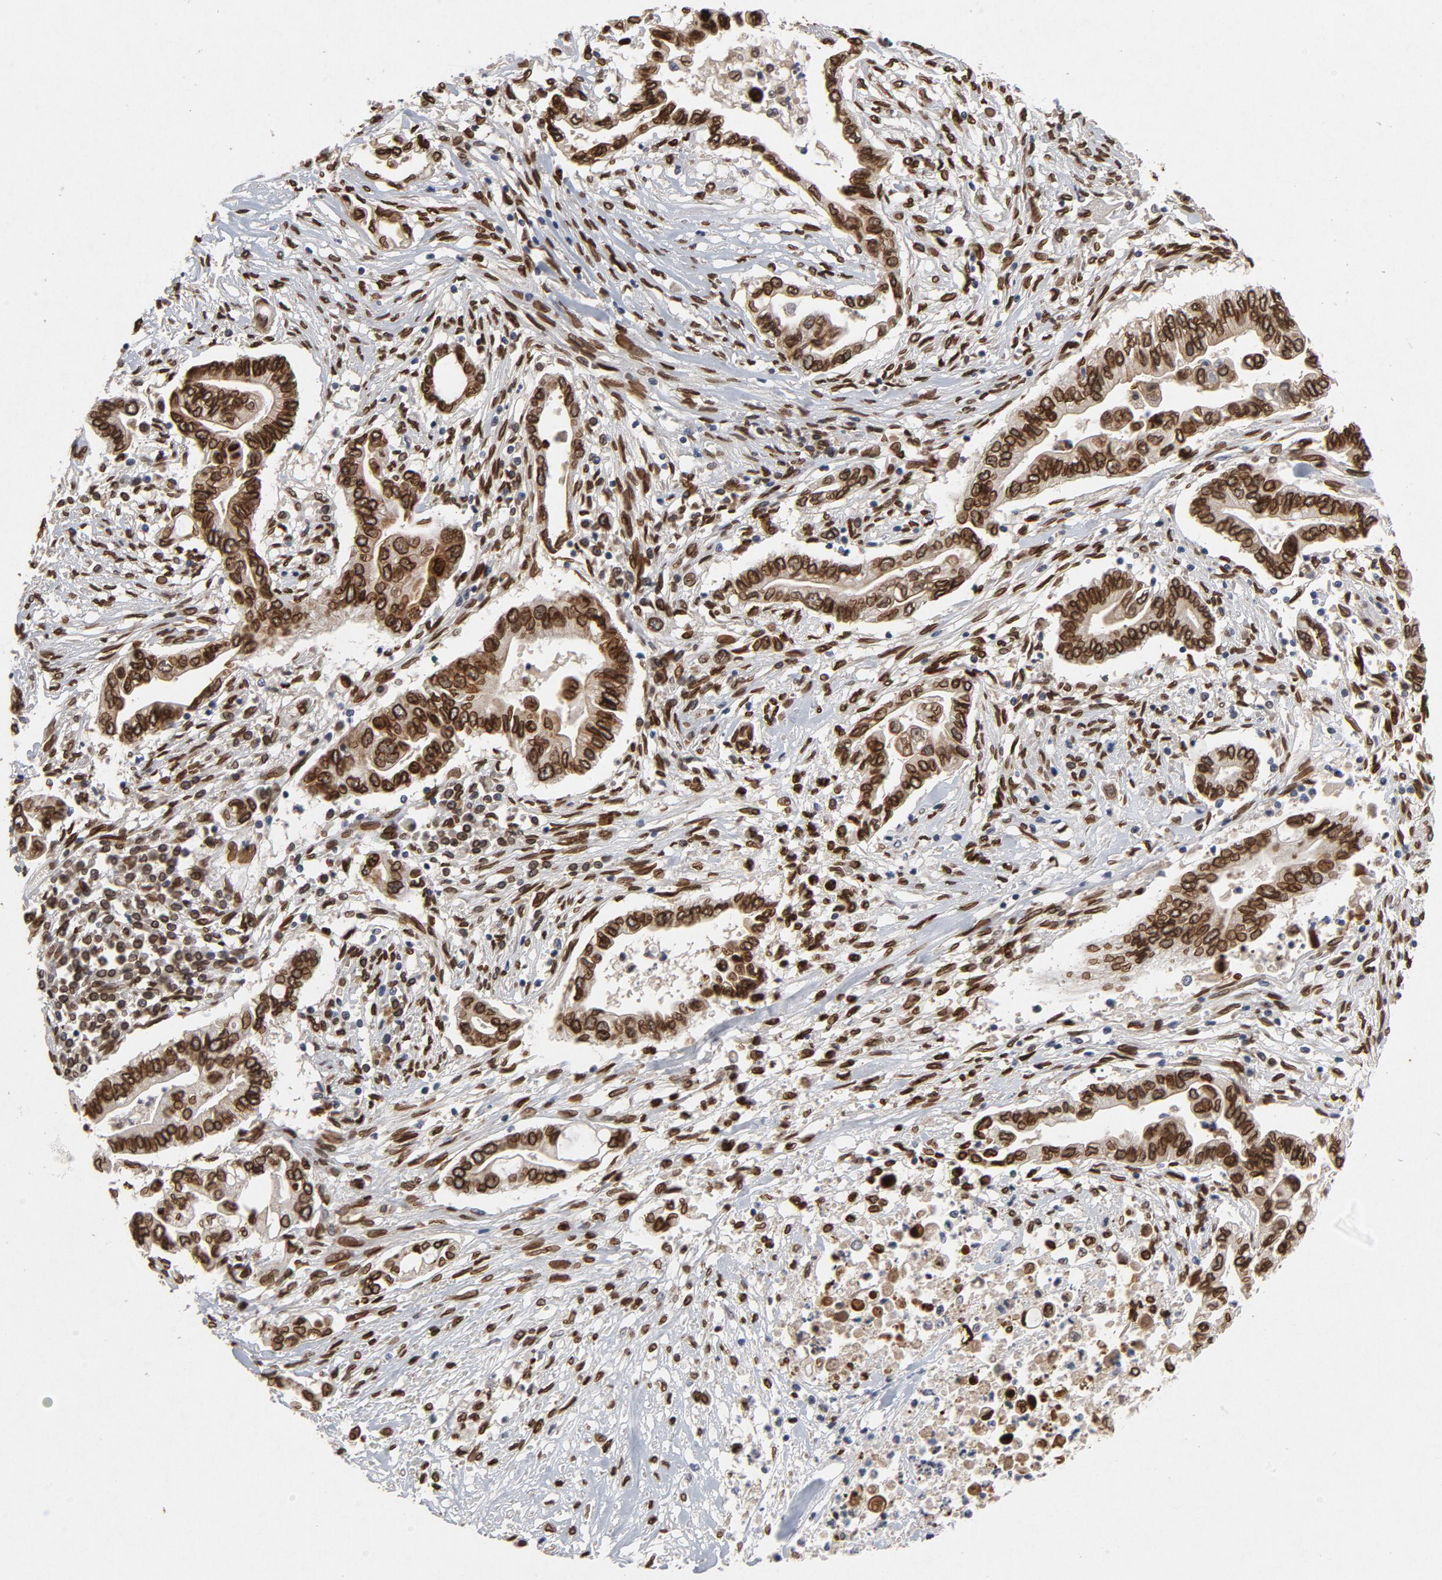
{"staining": {"intensity": "strong", "quantity": ">75%", "location": "cytoplasmic/membranous,nuclear"}, "tissue": "pancreatic cancer", "cell_type": "Tumor cells", "image_type": "cancer", "snomed": [{"axis": "morphology", "description": "Adenocarcinoma, NOS"}, {"axis": "topography", "description": "Pancreas"}], "caption": "An immunohistochemistry (IHC) photomicrograph of neoplastic tissue is shown. Protein staining in brown shows strong cytoplasmic/membranous and nuclear positivity in pancreatic cancer within tumor cells. (DAB (3,3'-diaminobenzidine) IHC with brightfield microscopy, high magnification).", "gene": "LMNA", "patient": {"sex": "female", "age": 57}}